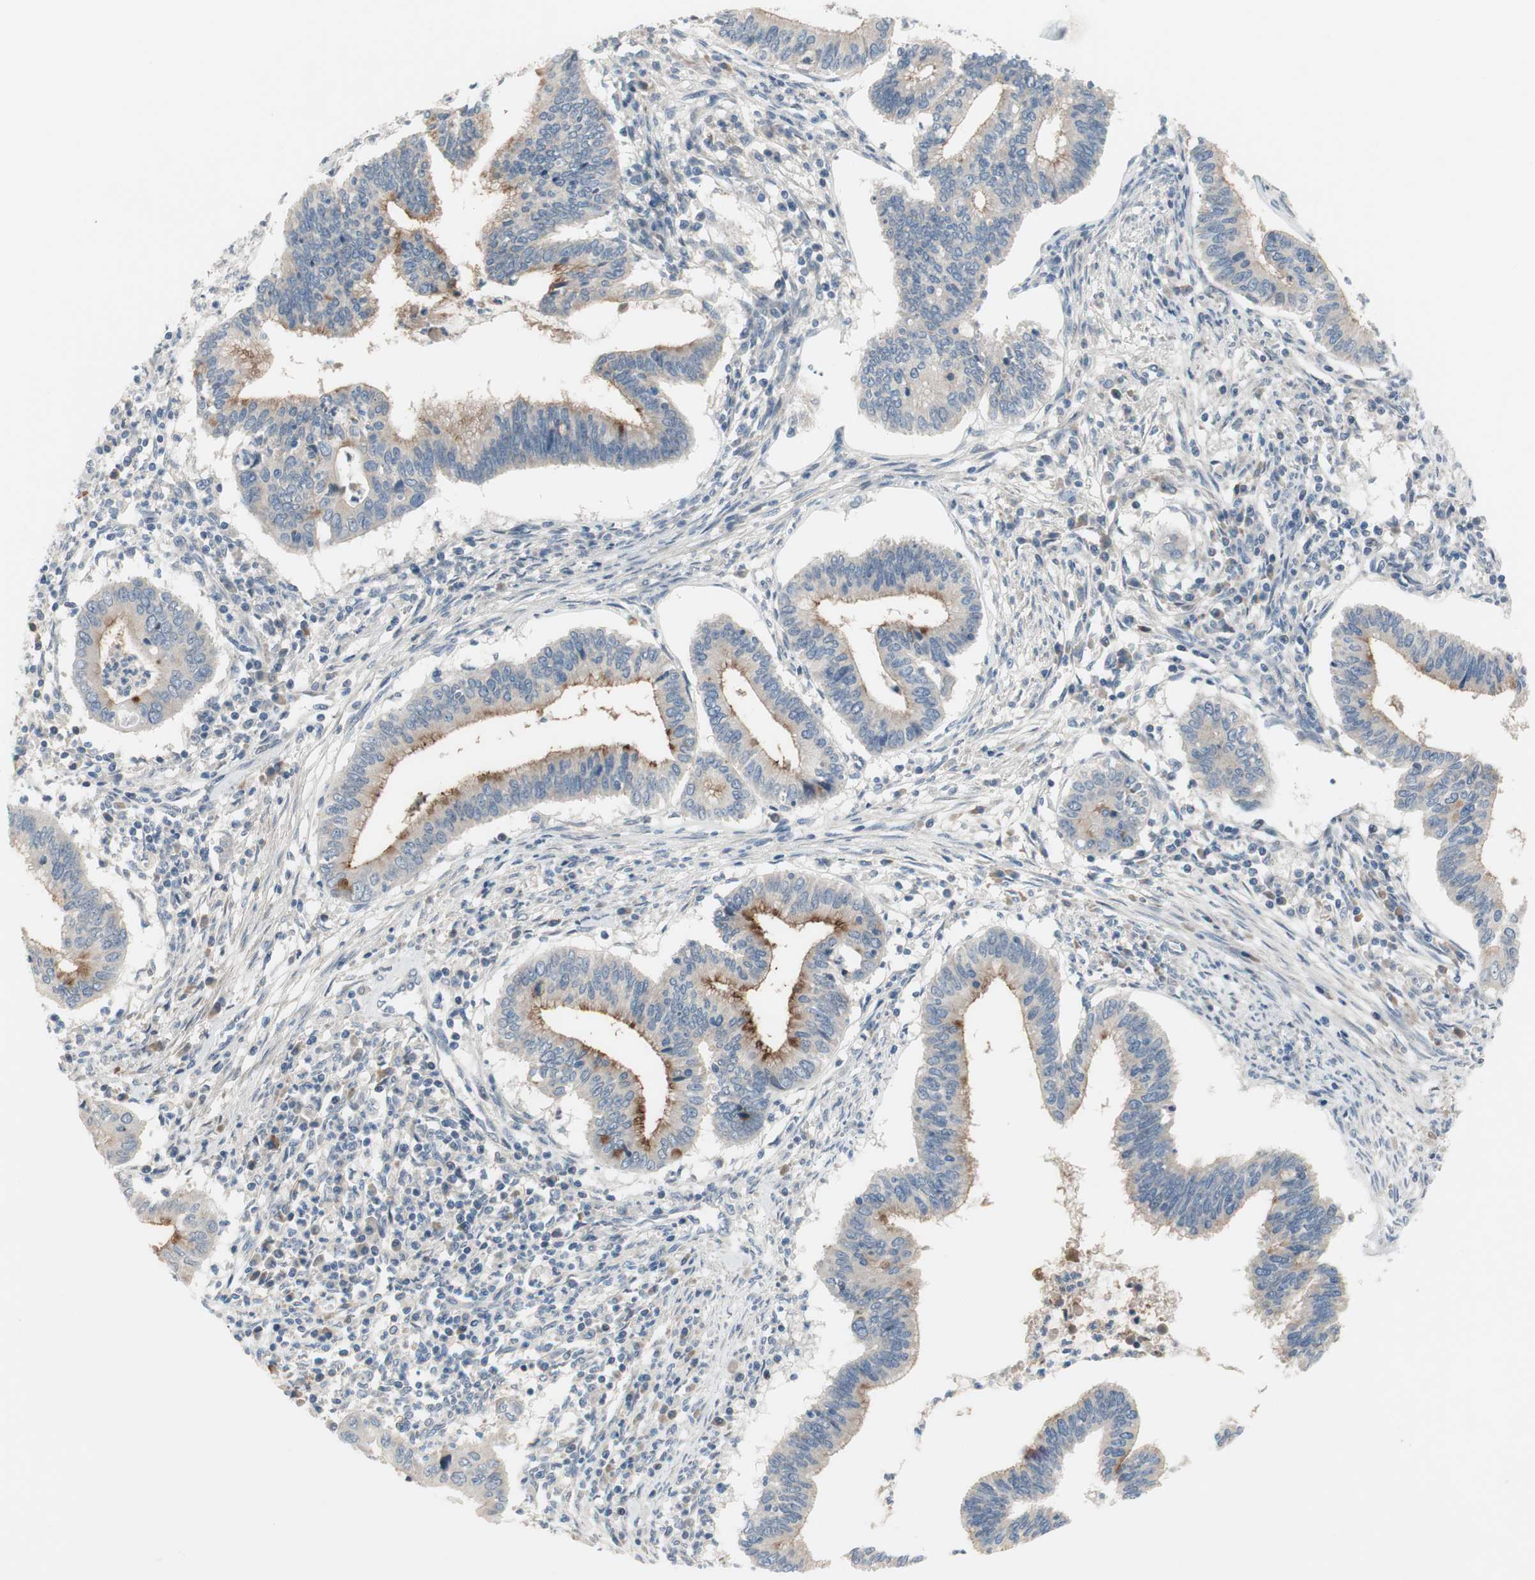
{"staining": {"intensity": "moderate", "quantity": "25%-75%", "location": "cytoplasmic/membranous"}, "tissue": "cervical cancer", "cell_type": "Tumor cells", "image_type": "cancer", "snomed": [{"axis": "morphology", "description": "Adenocarcinoma, NOS"}, {"axis": "topography", "description": "Cervix"}], "caption": "This is a histology image of IHC staining of adenocarcinoma (cervical), which shows moderate expression in the cytoplasmic/membranous of tumor cells.", "gene": "TACR3", "patient": {"sex": "female", "age": 36}}